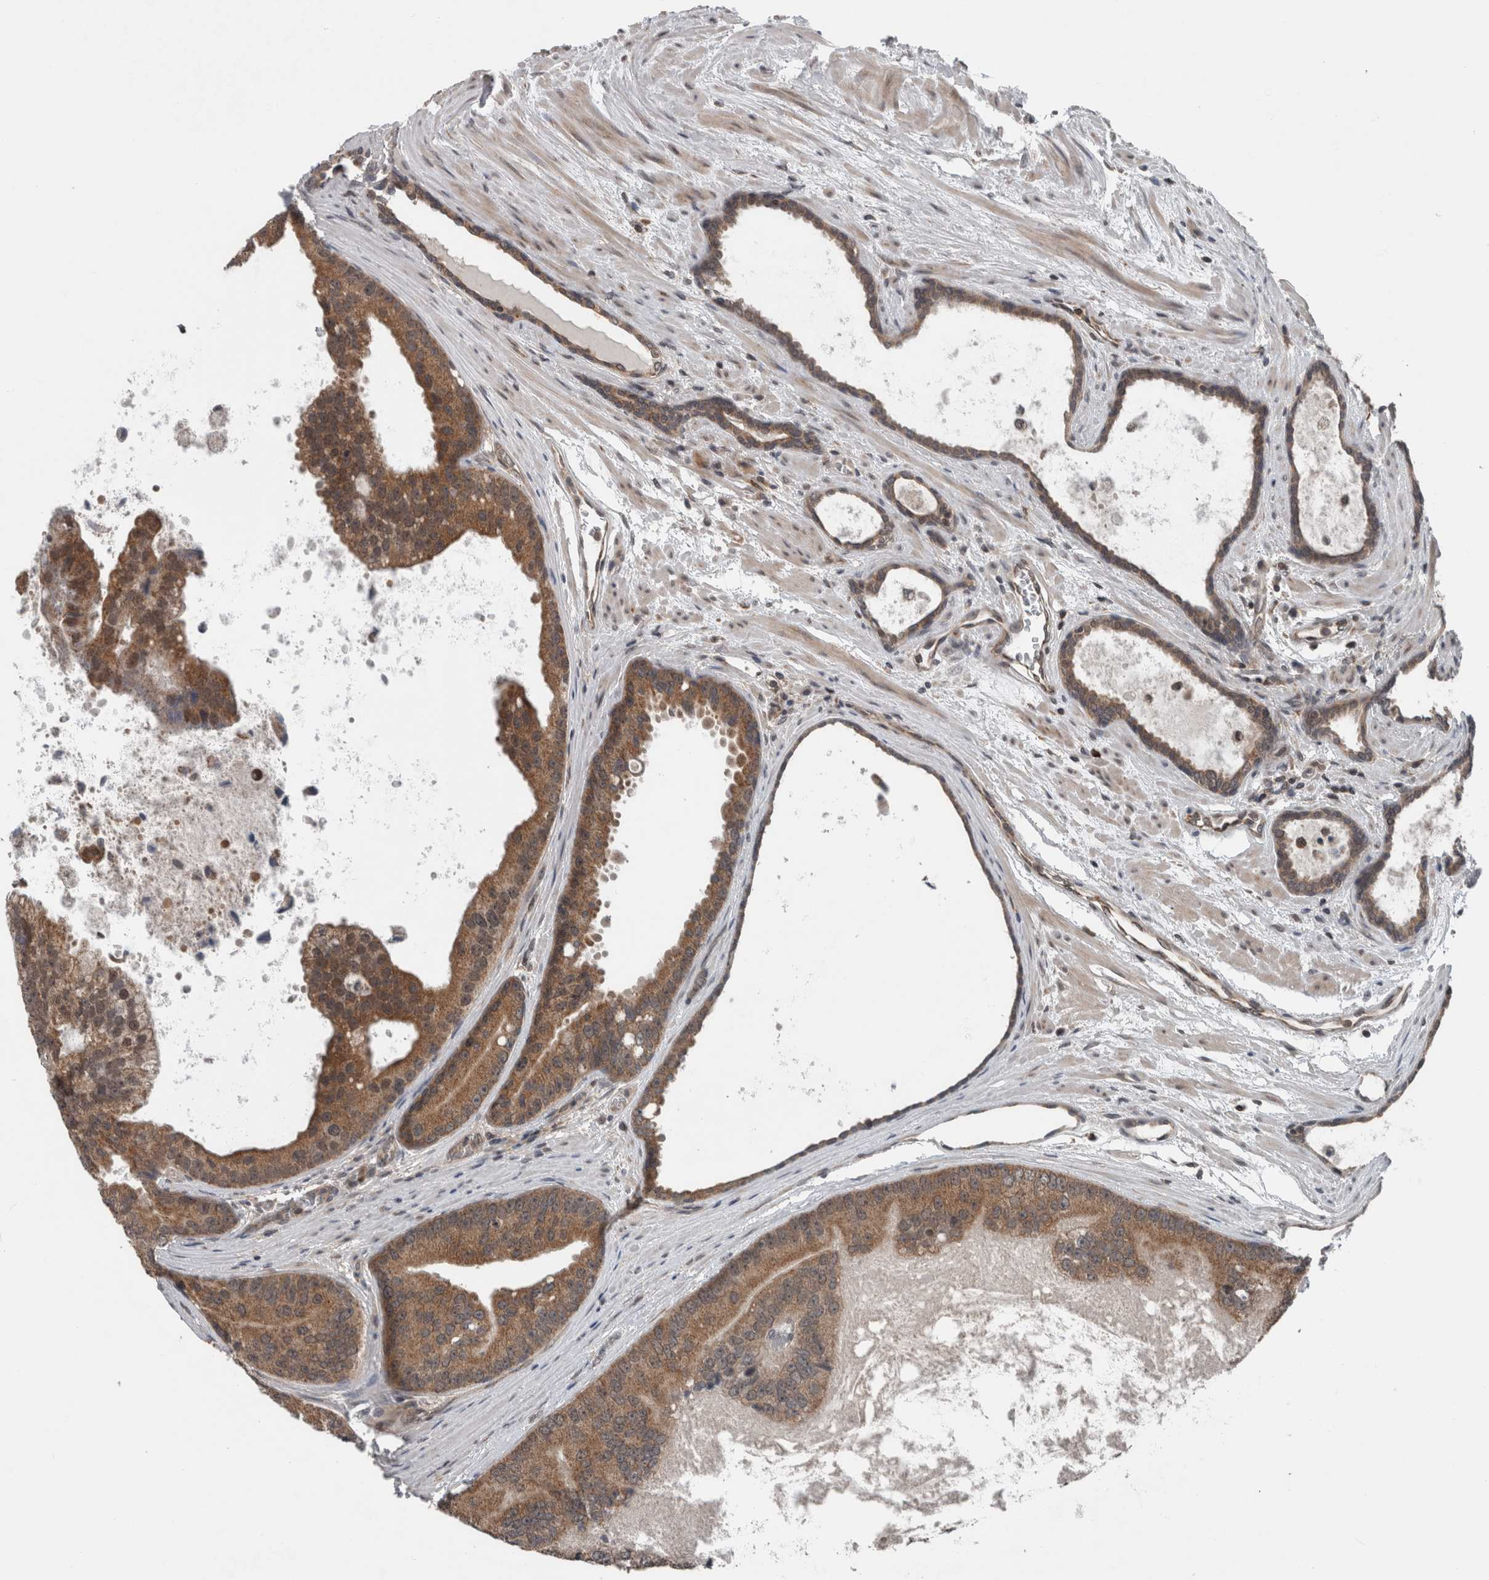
{"staining": {"intensity": "moderate", "quantity": ">75%", "location": "cytoplasmic/membranous"}, "tissue": "prostate cancer", "cell_type": "Tumor cells", "image_type": "cancer", "snomed": [{"axis": "morphology", "description": "Adenocarcinoma, High grade"}, {"axis": "topography", "description": "Prostate"}], "caption": "DAB immunohistochemical staining of human prostate cancer (adenocarcinoma (high-grade)) reveals moderate cytoplasmic/membranous protein positivity in about >75% of tumor cells. (DAB (3,3'-diaminobenzidine) = brown stain, brightfield microscopy at high magnification).", "gene": "ENY2", "patient": {"sex": "male", "age": 70}}